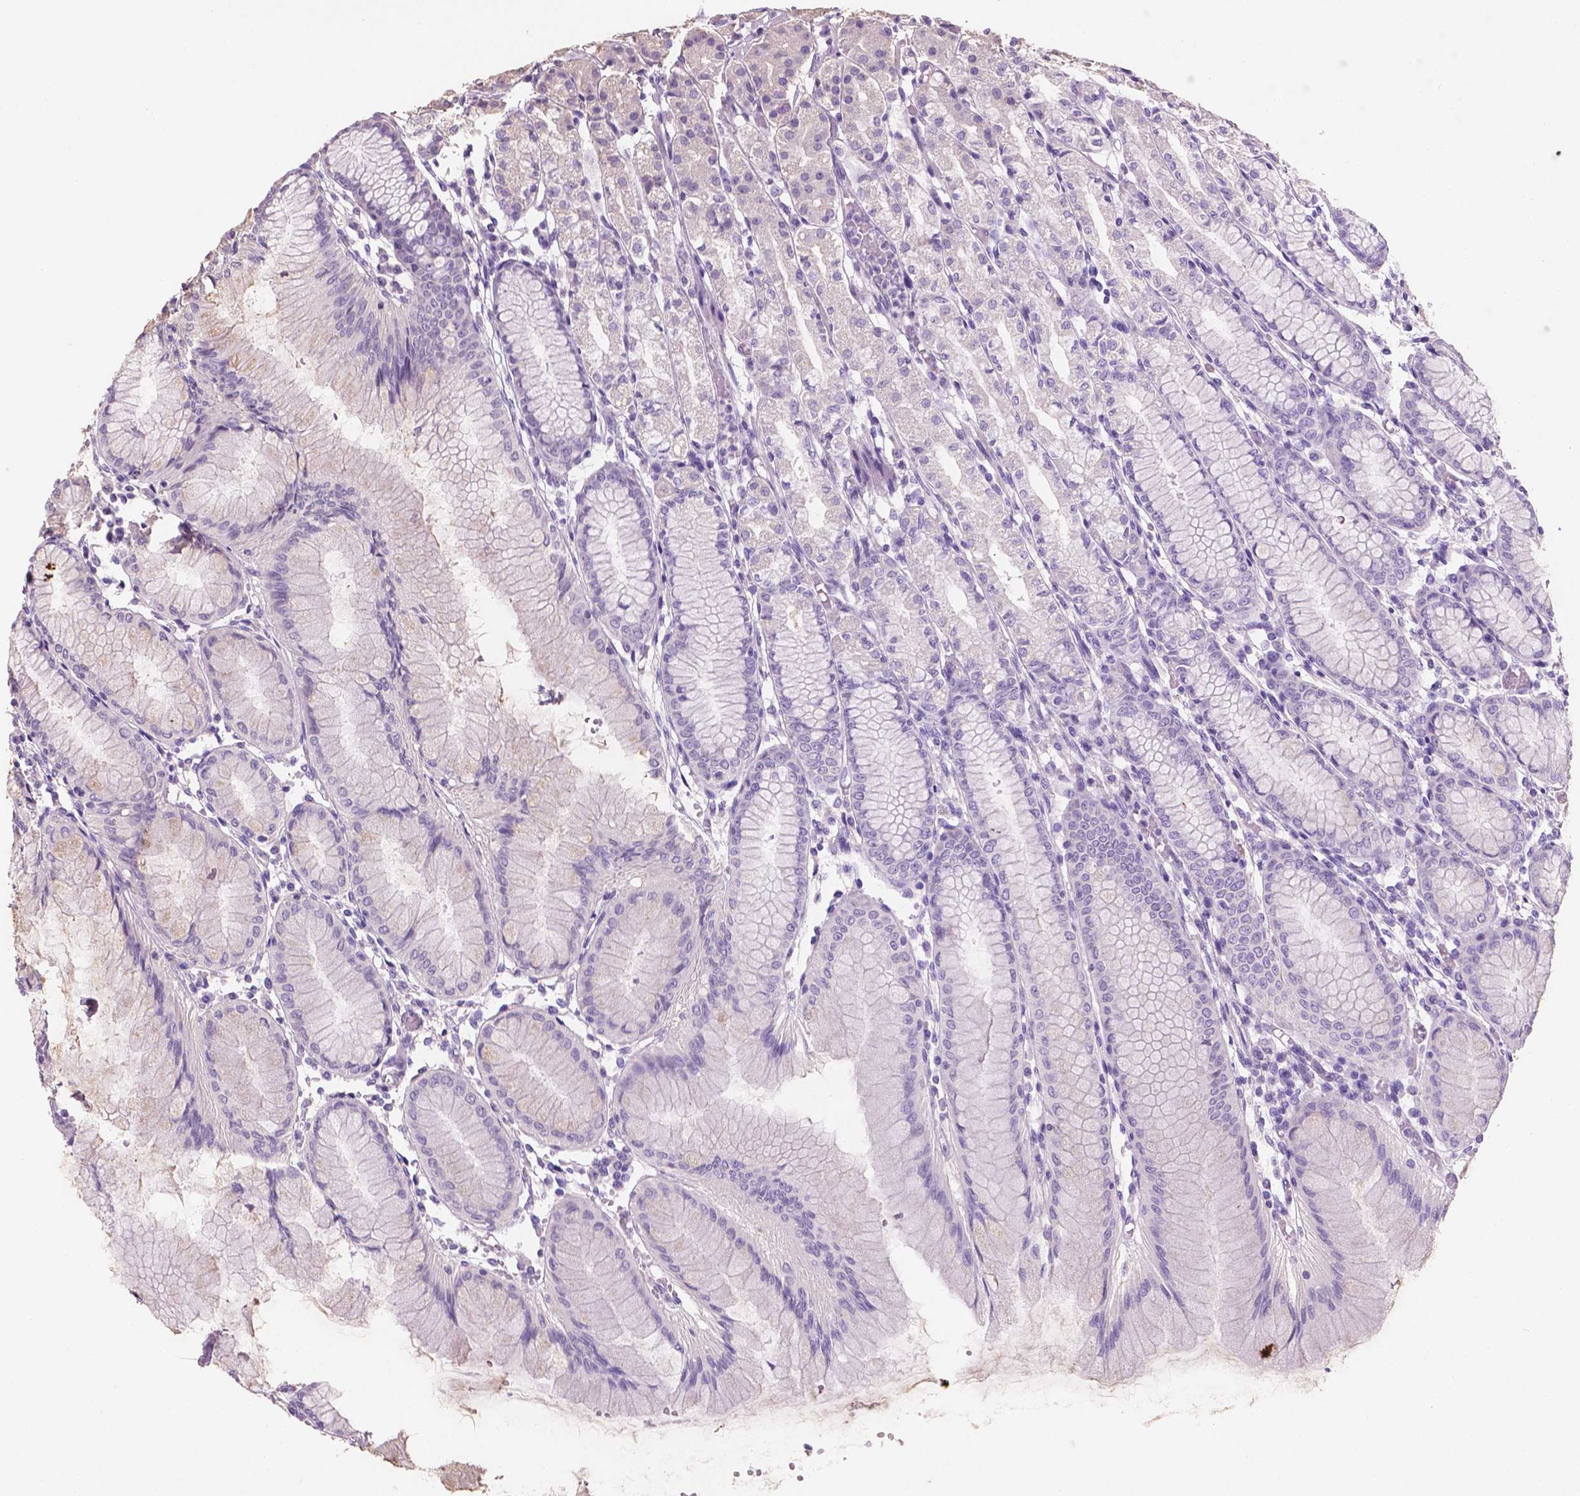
{"staining": {"intensity": "negative", "quantity": "none", "location": "none"}, "tissue": "stomach", "cell_type": "Glandular cells", "image_type": "normal", "snomed": [{"axis": "morphology", "description": "Normal tissue, NOS"}, {"axis": "topography", "description": "Stomach"}], "caption": "Immunohistochemistry photomicrograph of benign stomach: stomach stained with DAB (3,3'-diaminobenzidine) displays no significant protein staining in glandular cells.", "gene": "SBSN", "patient": {"sex": "female", "age": 57}}